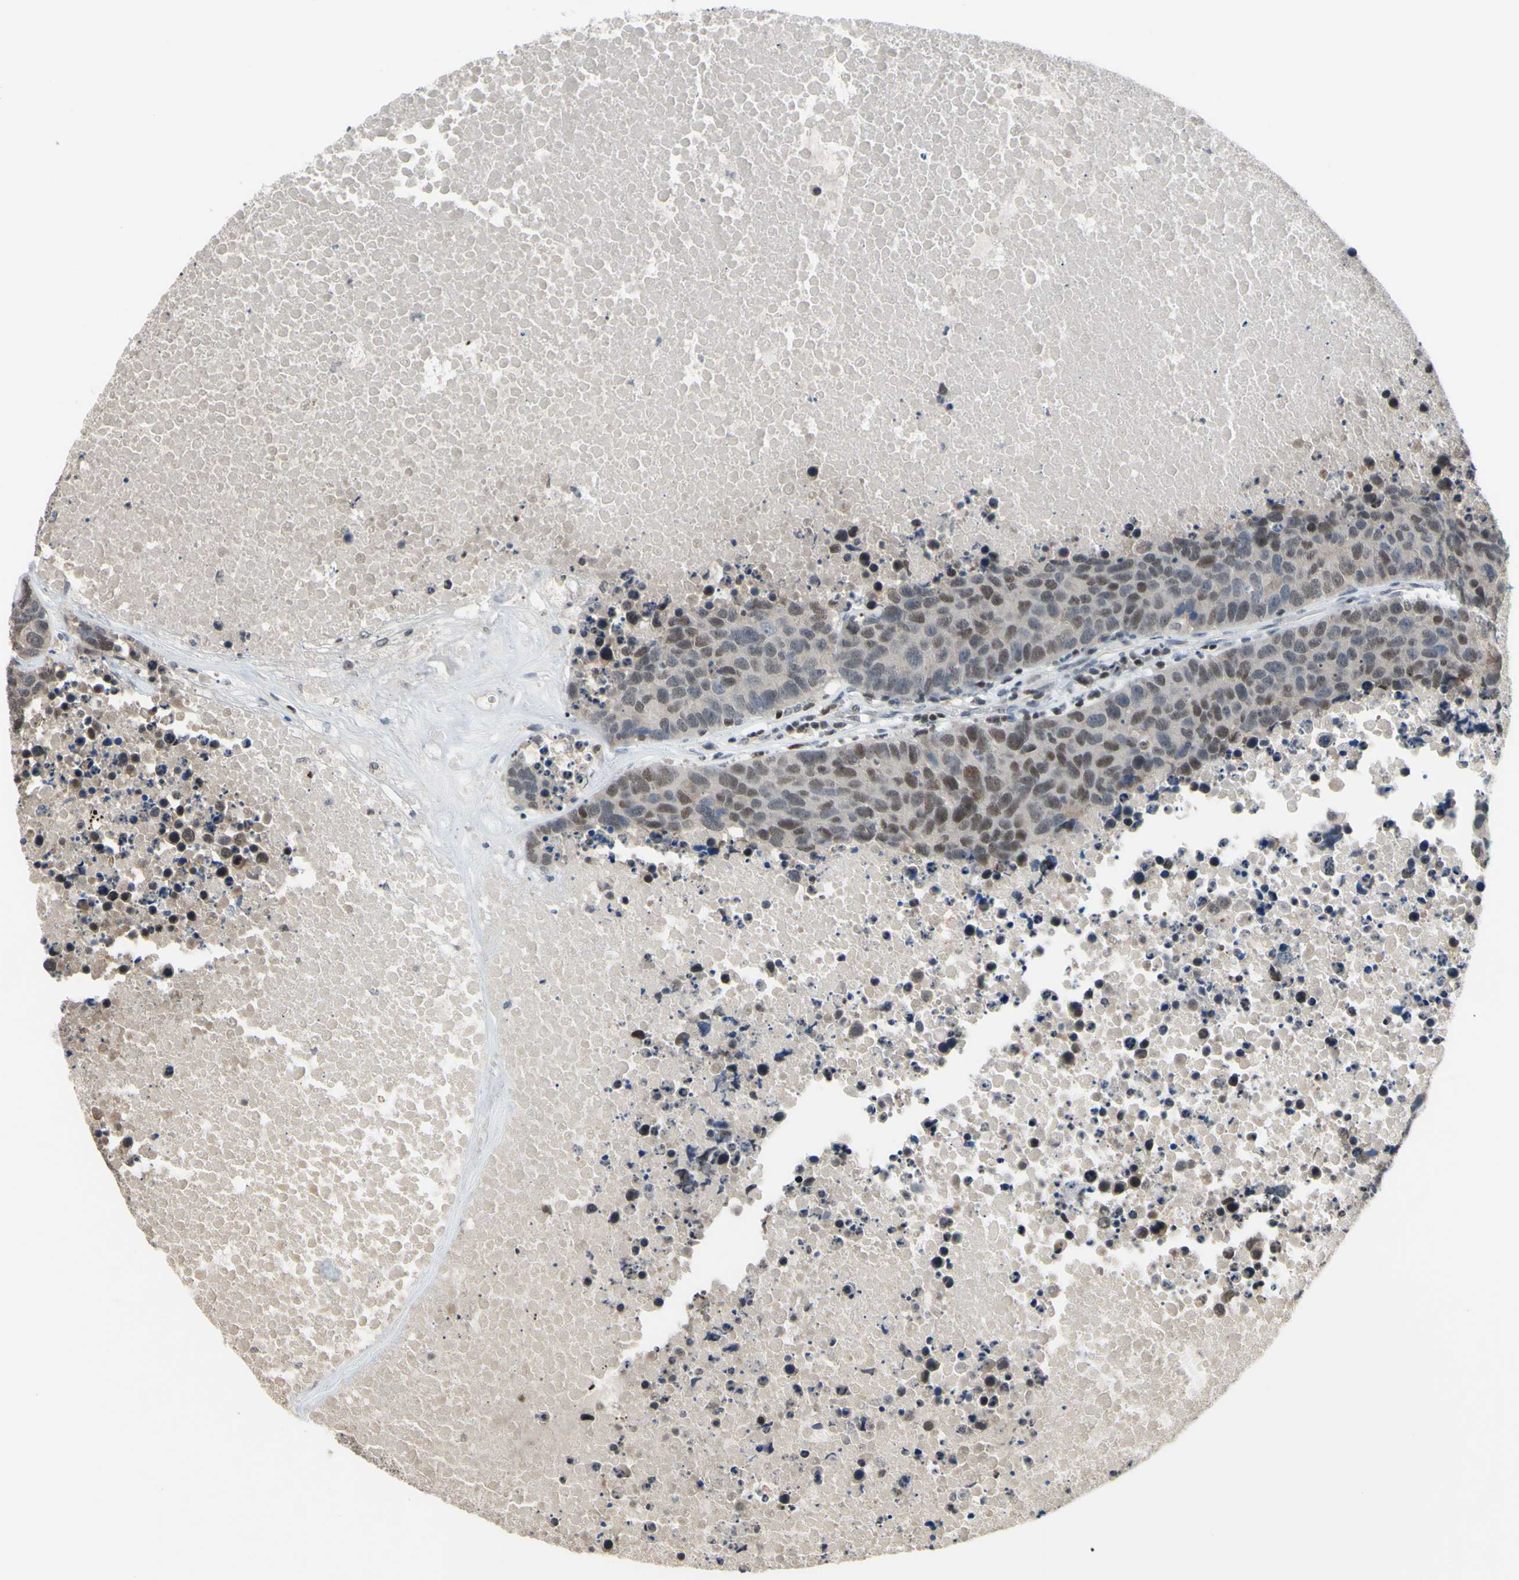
{"staining": {"intensity": "weak", "quantity": ">75%", "location": "cytoplasmic/membranous,nuclear"}, "tissue": "carcinoid", "cell_type": "Tumor cells", "image_type": "cancer", "snomed": [{"axis": "morphology", "description": "Carcinoid, malignant, NOS"}, {"axis": "topography", "description": "Lung"}], "caption": "The micrograph demonstrates a brown stain indicating the presence of a protein in the cytoplasmic/membranous and nuclear of tumor cells in carcinoid.", "gene": "SP4", "patient": {"sex": "male", "age": 60}}